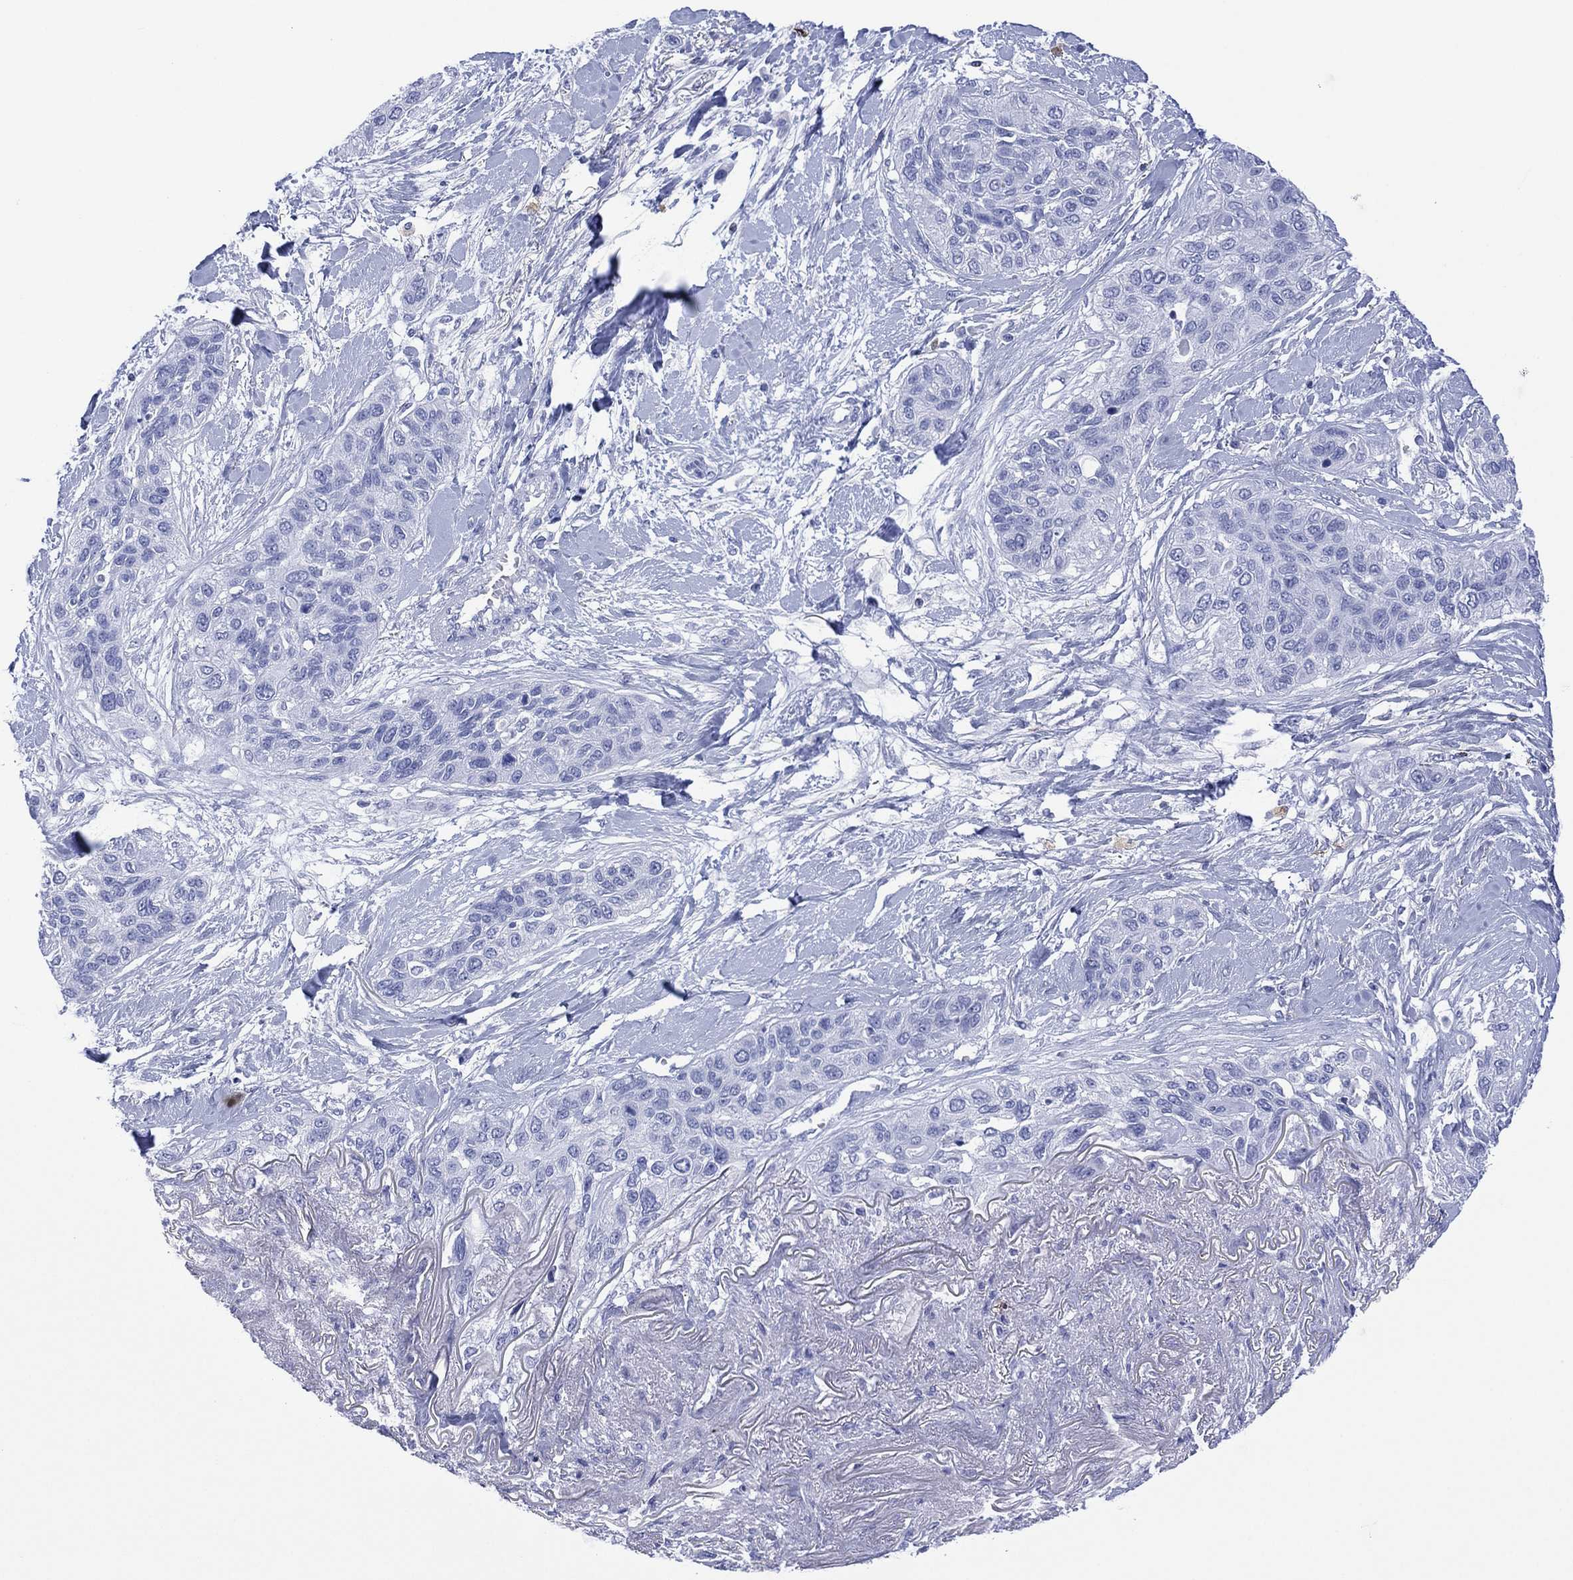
{"staining": {"intensity": "negative", "quantity": "none", "location": "none"}, "tissue": "lung cancer", "cell_type": "Tumor cells", "image_type": "cancer", "snomed": [{"axis": "morphology", "description": "Squamous cell carcinoma, NOS"}, {"axis": "topography", "description": "Lung"}], "caption": "Lung squamous cell carcinoma stained for a protein using immunohistochemistry demonstrates no expression tumor cells.", "gene": "DPP4", "patient": {"sex": "female", "age": 70}}